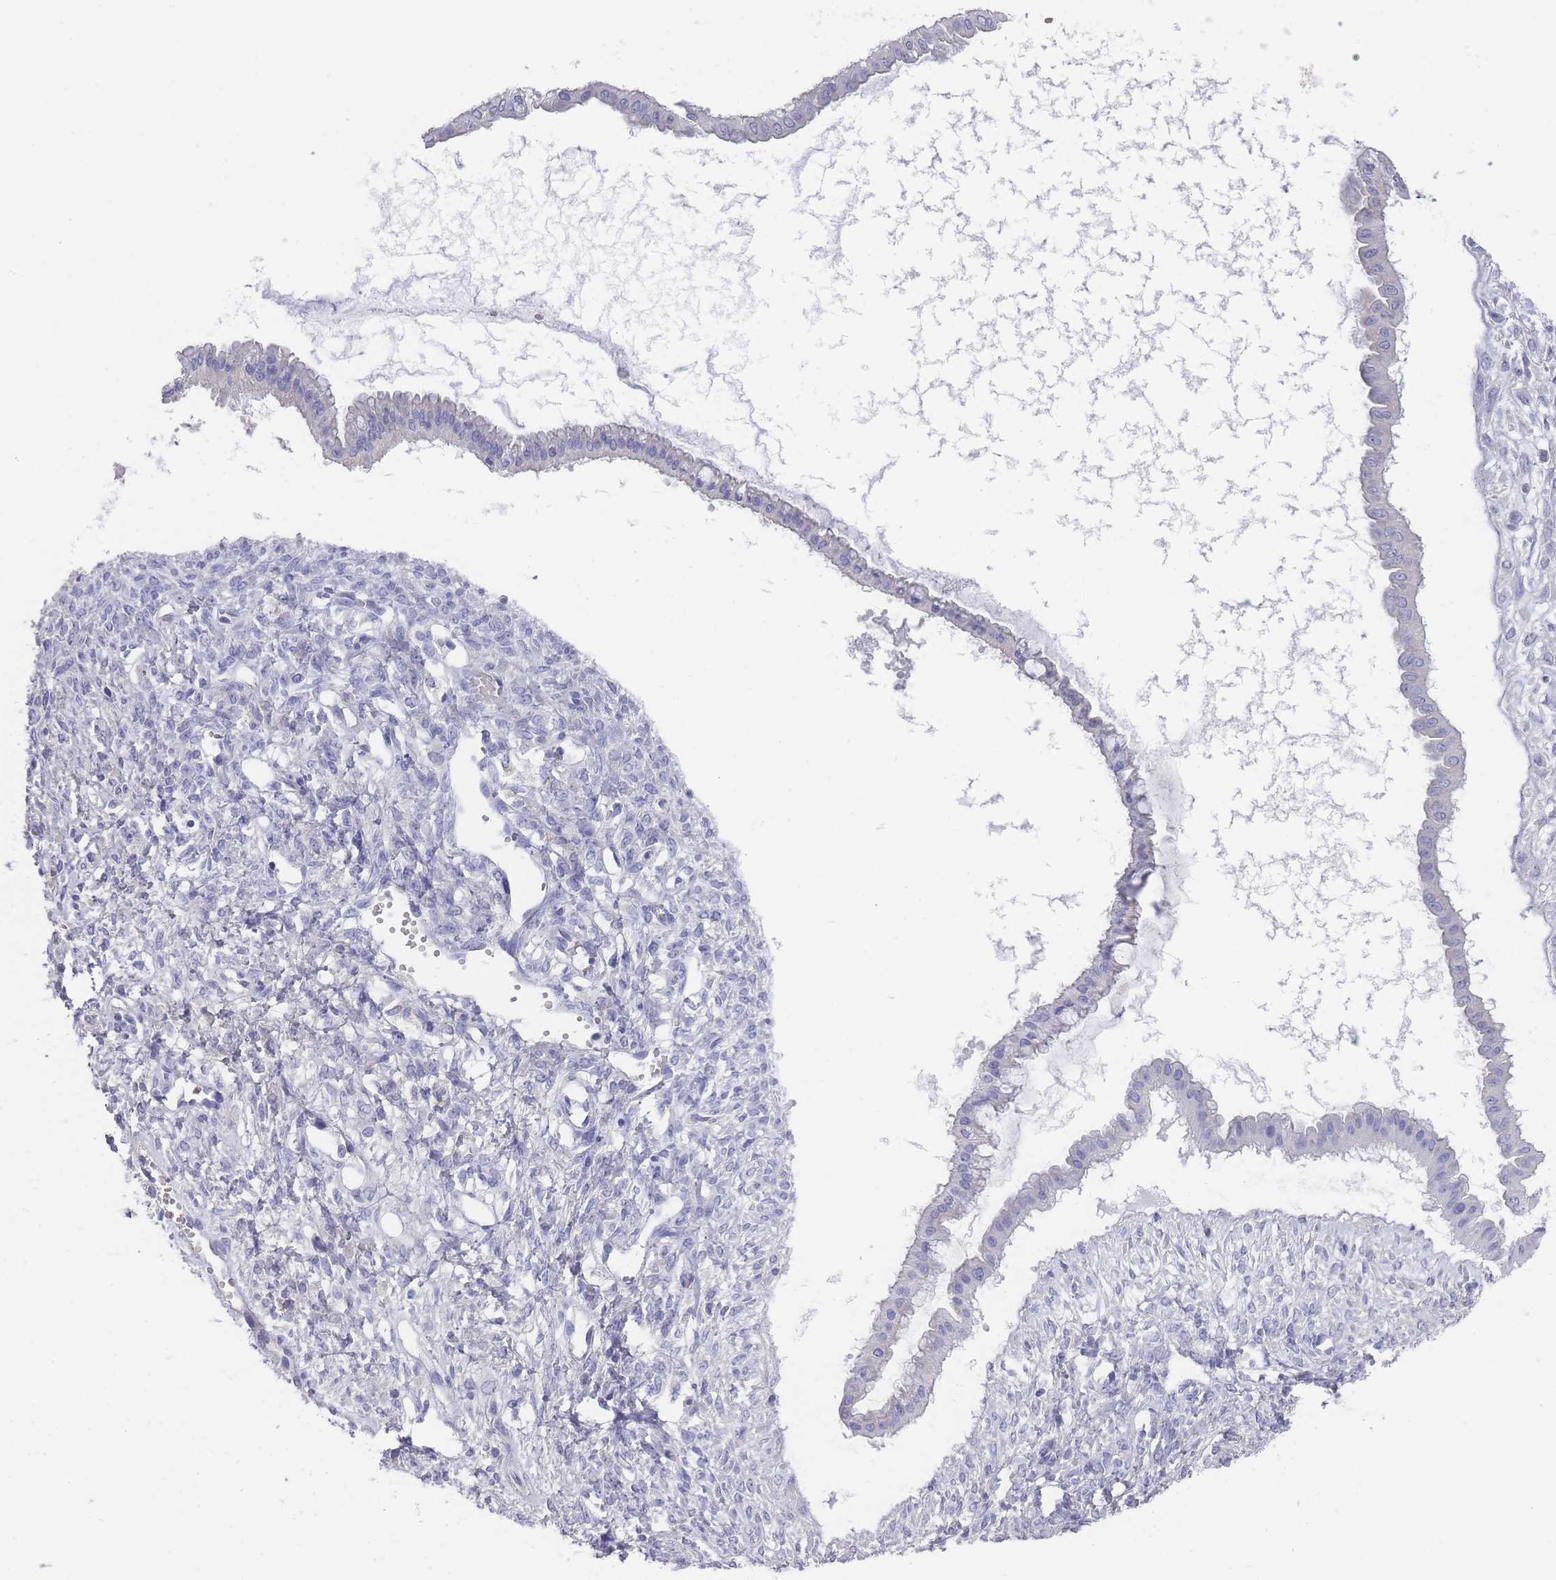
{"staining": {"intensity": "negative", "quantity": "none", "location": "none"}, "tissue": "ovarian cancer", "cell_type": "Tumor cells", "image_type": "cancer", "snomed": [{"axis": "morphology", "description": "Cystadenocarcinoma, mucinous, NOS"}, {"axis": "topography", "description": "Ovary"}], "caption": "The IHC histopathology image has no significant positivity in tumor cells of ovarian mucinous cystadenocarcinoma tissue.", "gene": "SCCPDH", "patient": {"sex": "female", "age": 73}}